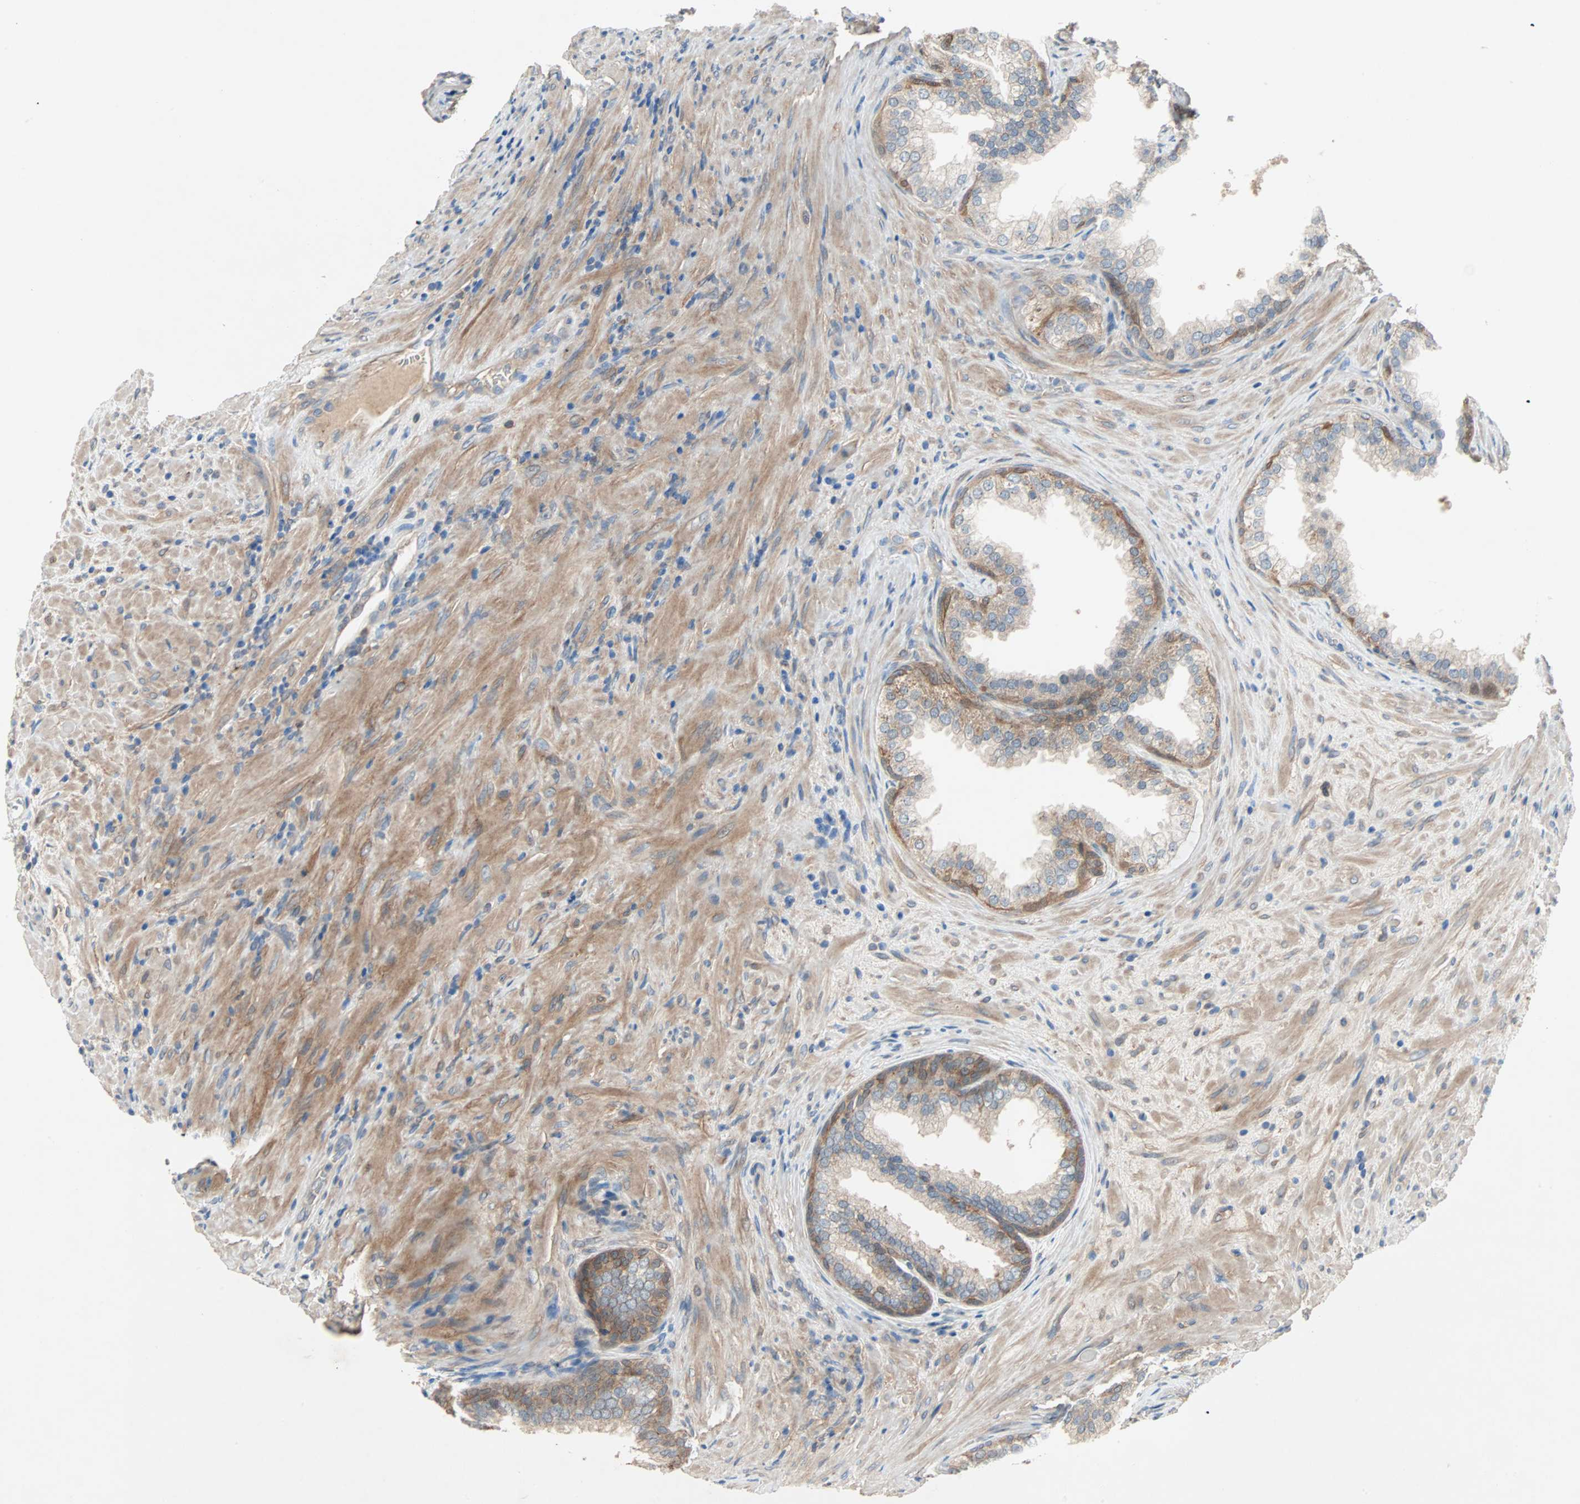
{"staining": {"intensity": "moderate", "quantity": "25%-75%", "location": "cytoplasmic/membranous"}, "tissue": "prostate", "cell_type": "Glandular cells", "image_type": "normal", "snomed": [{"axis": "morphology", "description": "Normal tissue, NOS"}, {"axis": "topography", "description": "Prostate"}], "caption": "High-magnification brightfield microscopy of normal prostate stained with DAB (brown) and counterstained with hematoxylin (blue). glandular cells exhibit moderate cytoplasmic/membranous staining is appreciated in approximately25%-75% of cells.", "gene": "TNFRSF12A", "patient": {"sex": "male", "age": 76}}